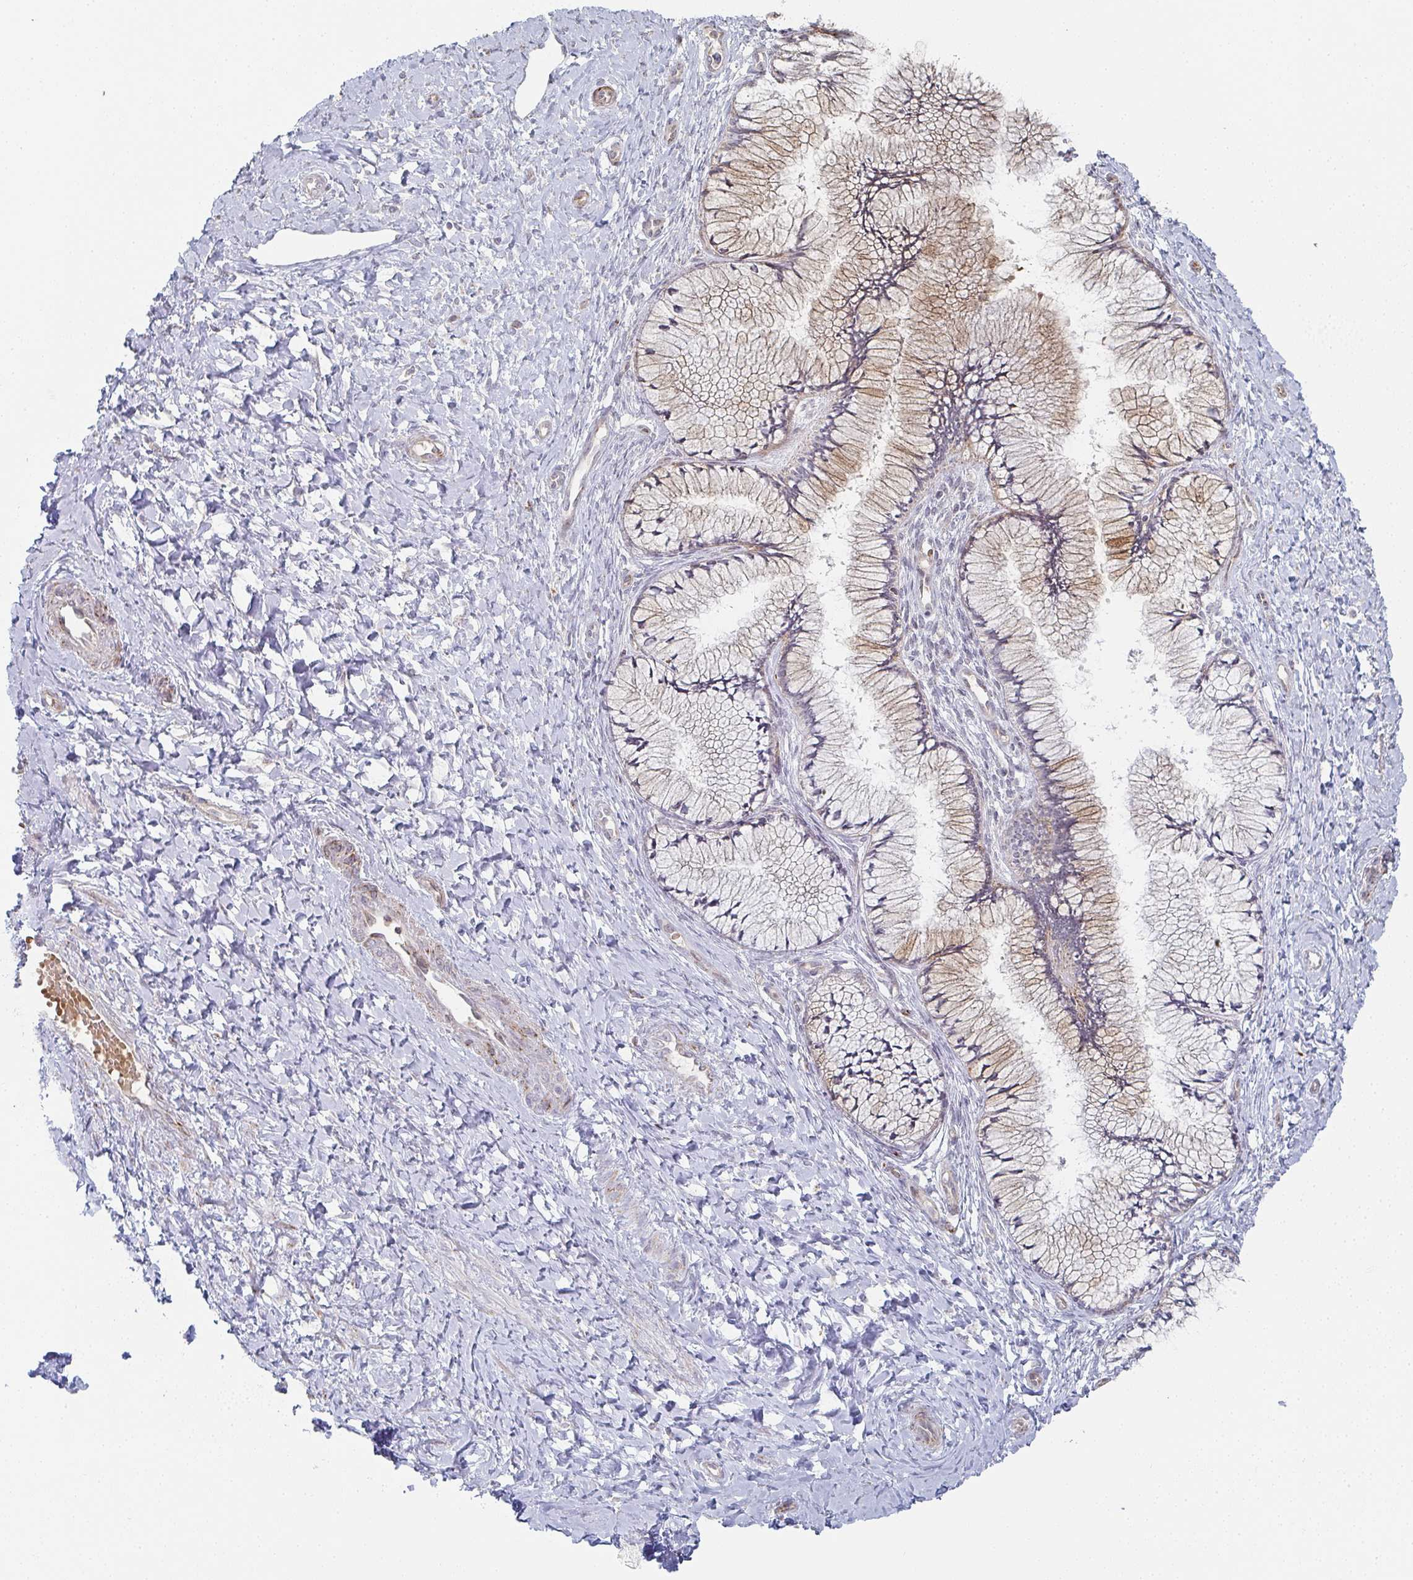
{"staining": {"intensity": "moderate", "quantity": "<25%", "location": "cytoplasmic/membranous"}, "tissue": "cervix", "cell_type": "Glandular cells", "image_type": "normal", "snomed": [{"axis": "morphology", "description": "Normal tissue, NOS"}, {"axis": "topography", "description": "Cervix"}], "caption": "Immunohistochemistry (IHC) (DAB) staining of normal cervix reveals moderate cytoplasmic/membranous protein positivity in about <25% of glandular cells.", "gene": "ZNF526", "patient": {"sex": "female", "age": 37}}